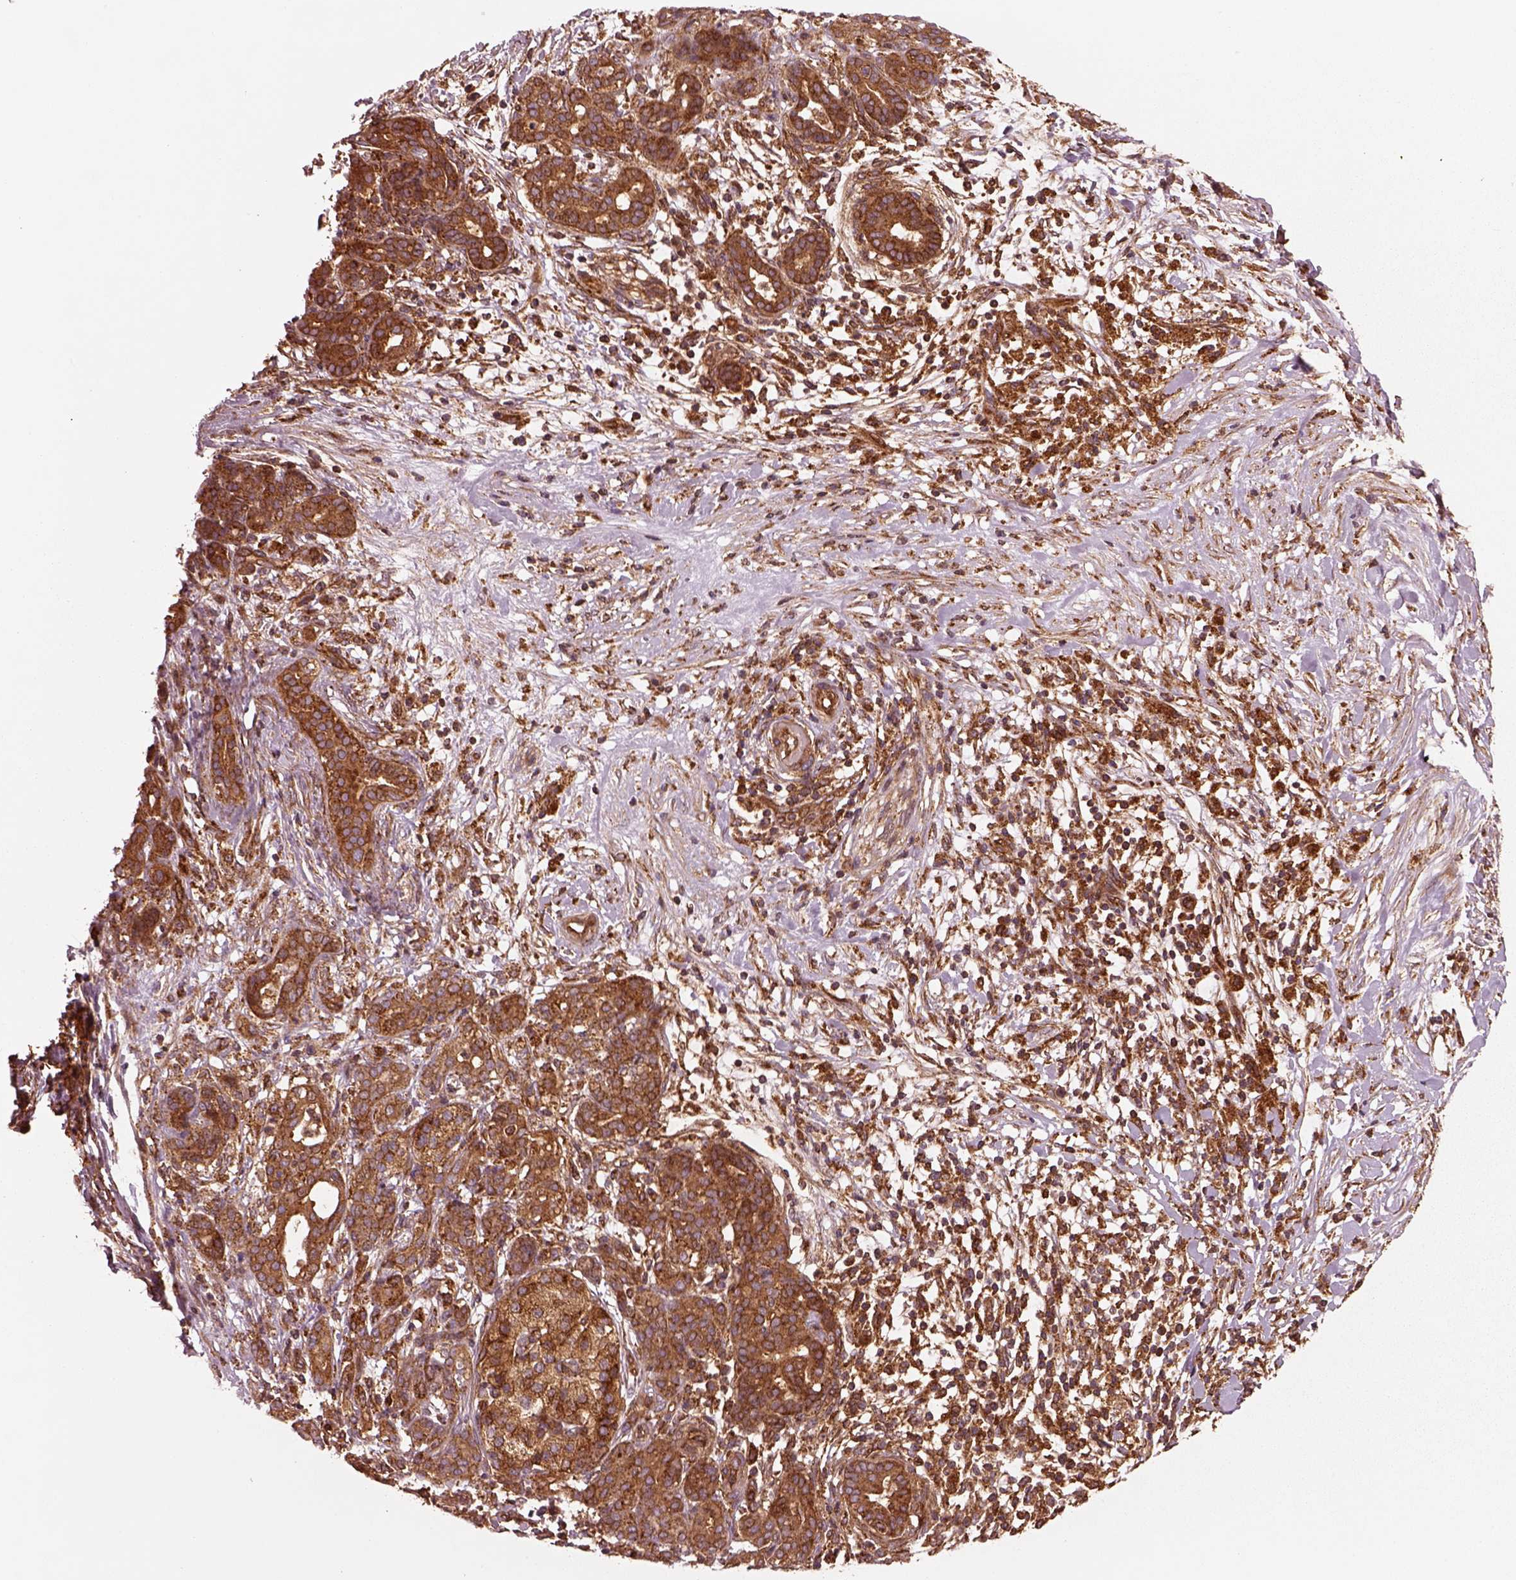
{"staining": {"intensity": "strong", "quantity": ">75%", "location": "cytoplasmic/membranous"}, "tissue": "pancreatic cancer", "cell_type": "Tumor cells", "image_type": "cancer", "snomed": [{"axis": "morphology", "description": "Adenocarcinoma, NOS"}, {"axis": "topography", "description": "Pancreas"}], "caption": "High-power microscopy captured an immunohistochemistry photomicrograph of pancreatic cancer (adenocarcinoma), revealing strong cytoplasmic/membranous positivity in approximately >75% of tumor cells.", "gene": "WASHC2A", "patient": {"sex": "male", "age": 44}}